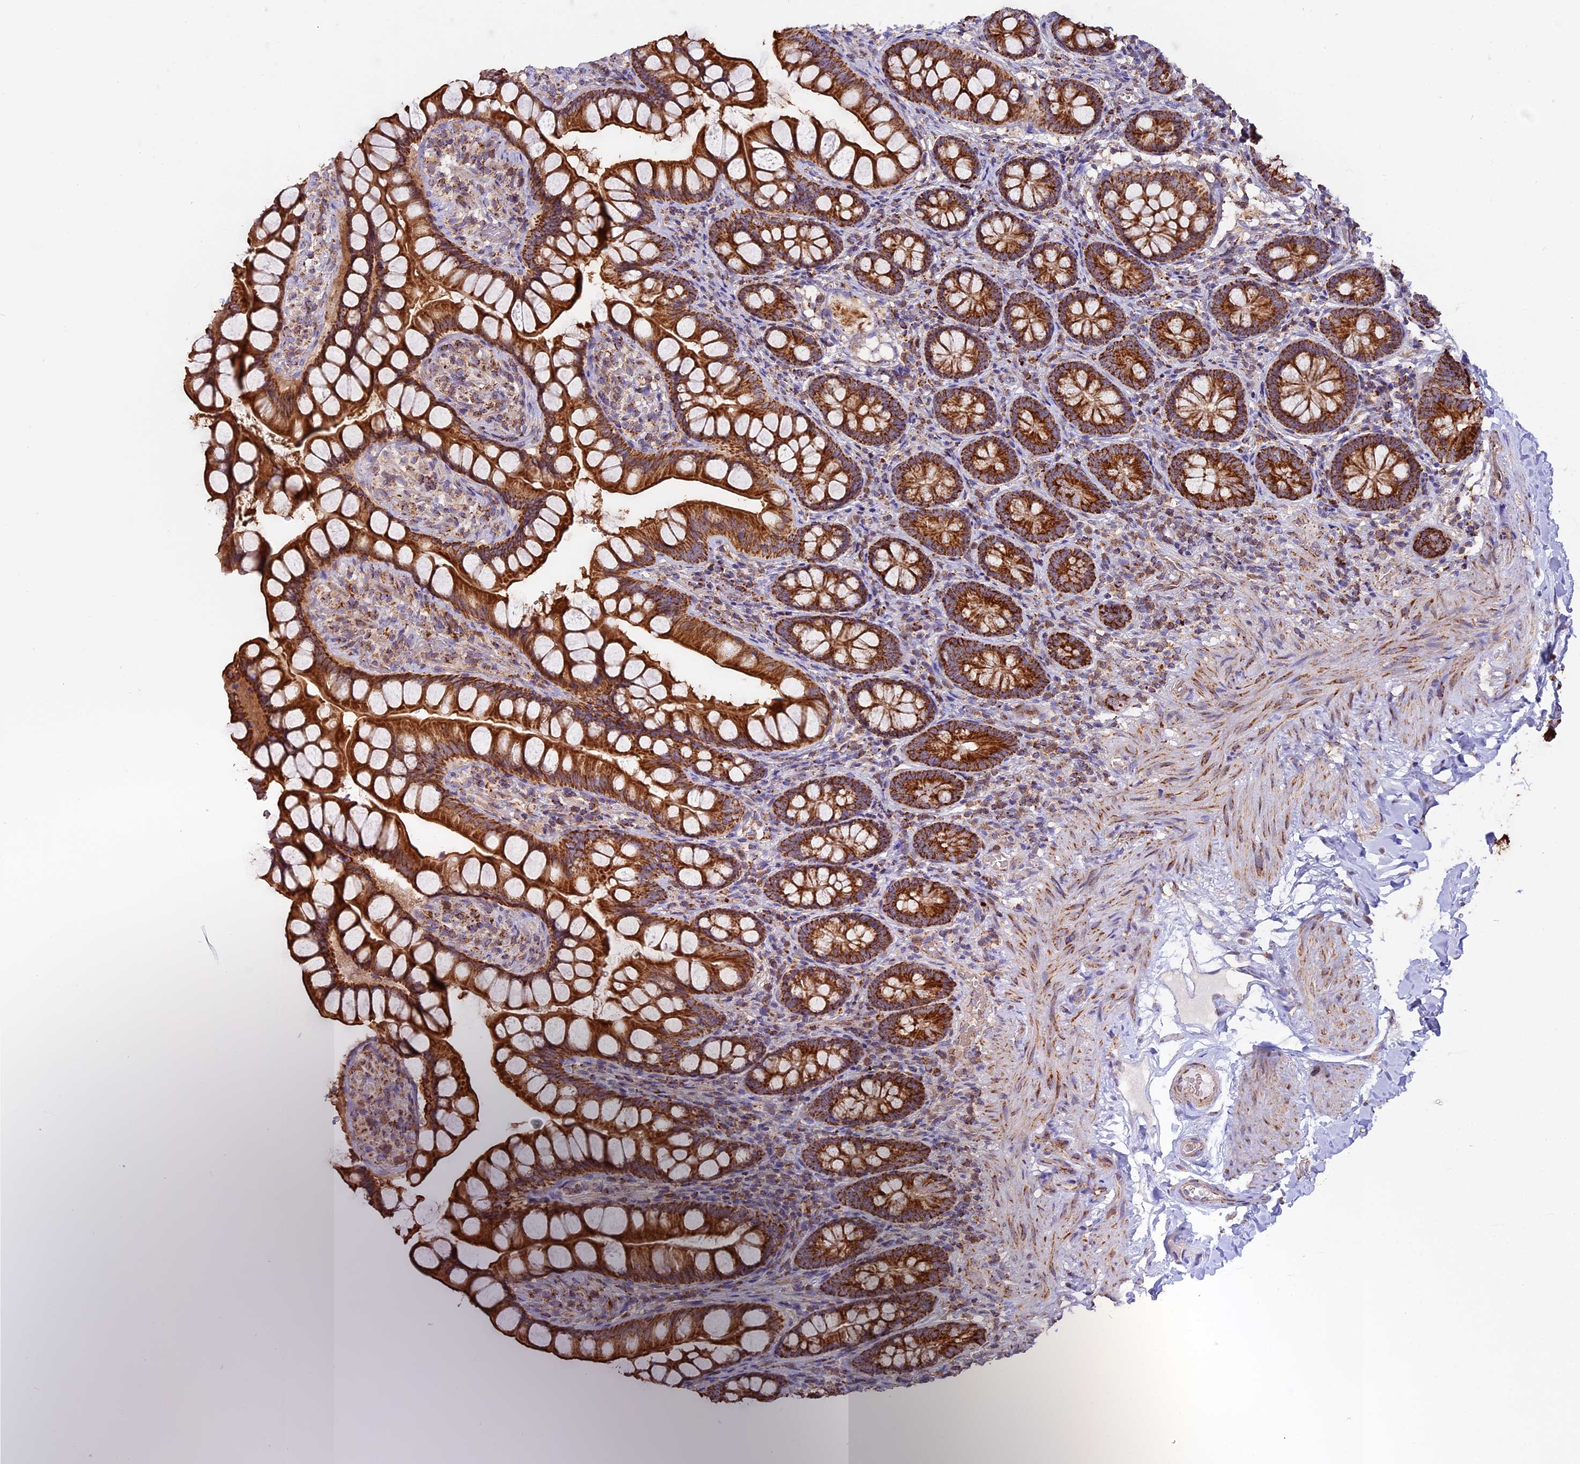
{"staining": {"intensity": "strong", "quantity": ">75%", "location": "cytoplasmic/membranous"}, "tissue": "small intestine", "cell_type": "Glandular cells", "image_type": "normal", "snomed": [{"axis": "morphology", "description": "Normal tissue, NOS"}, {"axis": "topography", "description": "Small intestine"}], "caption": "Protein expression analysis of normal small intestine shows strong cytoplasmic/membranous staining in about >75% of glandular cells. The staining was performed using DAB (3,3'-diaminobenzidine) to visualize the protein expression in brown, while the nuclei were stained in blue with hematoxylin (Magnification: 20x).", "gene": "NDUFA8", "patient": {"sex": "male", "age": 70}}